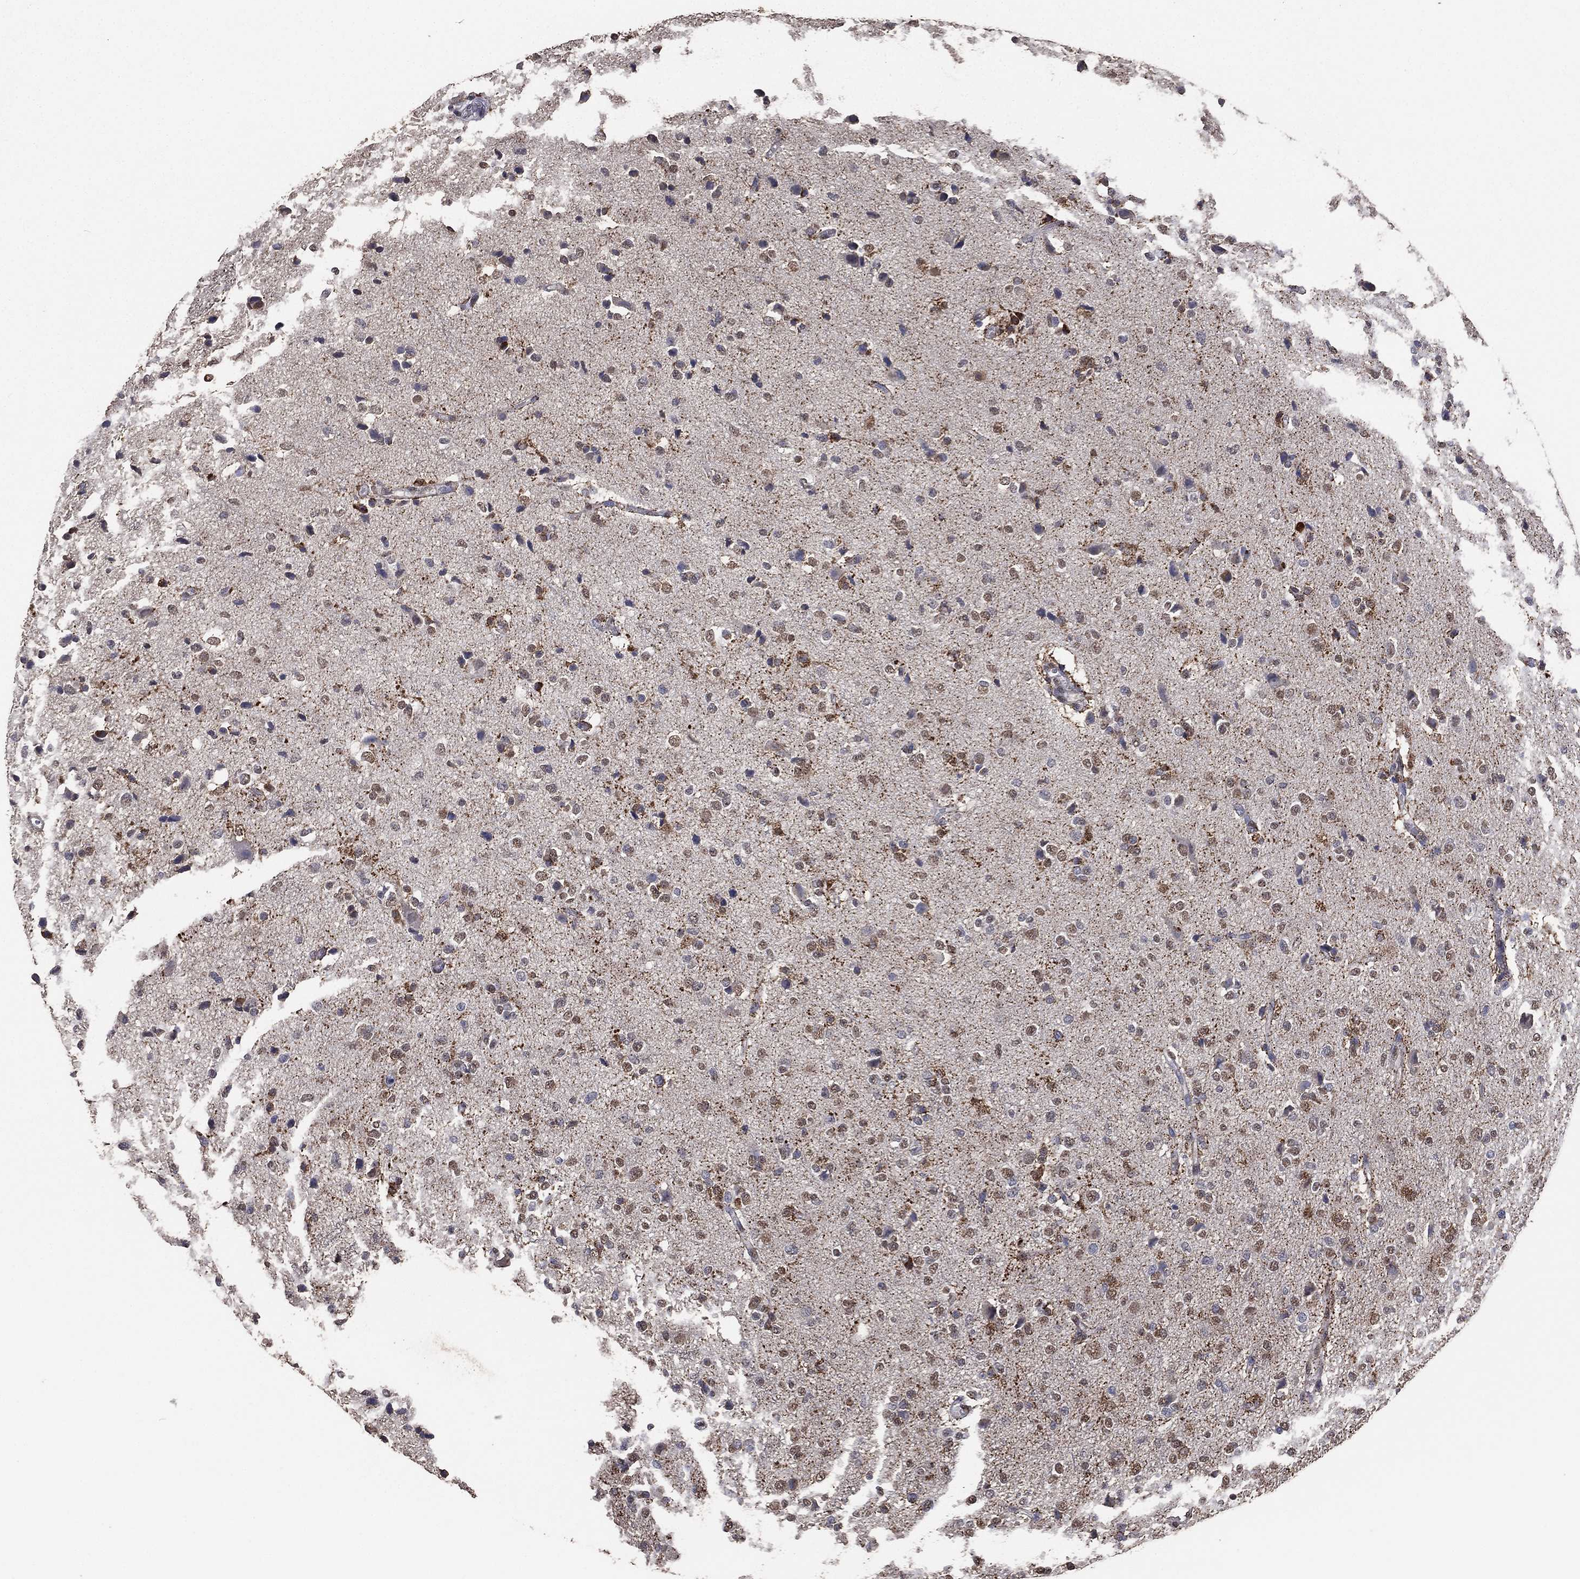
{"staining": {"intensity": "weak", "quantity": "<25%", "location": "nuclear"}, "tissue": "glioma", "cell_type": "Tumor cells", "image_type": "cancer", "snomed": [{"axis": "morphology", "description": "Glioma, malignant, Low grade"}, {"axis": "topography", "description": "Brain"}], "caption": "High magnification brightfield microscopy of malignant glioma (low-grade) stained with DAB (3,3'-diaminobenzidine) (brown) and counterstained with hematoxylin (blue): tumor cells show no significant positivity.", "gene": "ALDH7A1", "patient": {"sex": "male", "age": 41}}